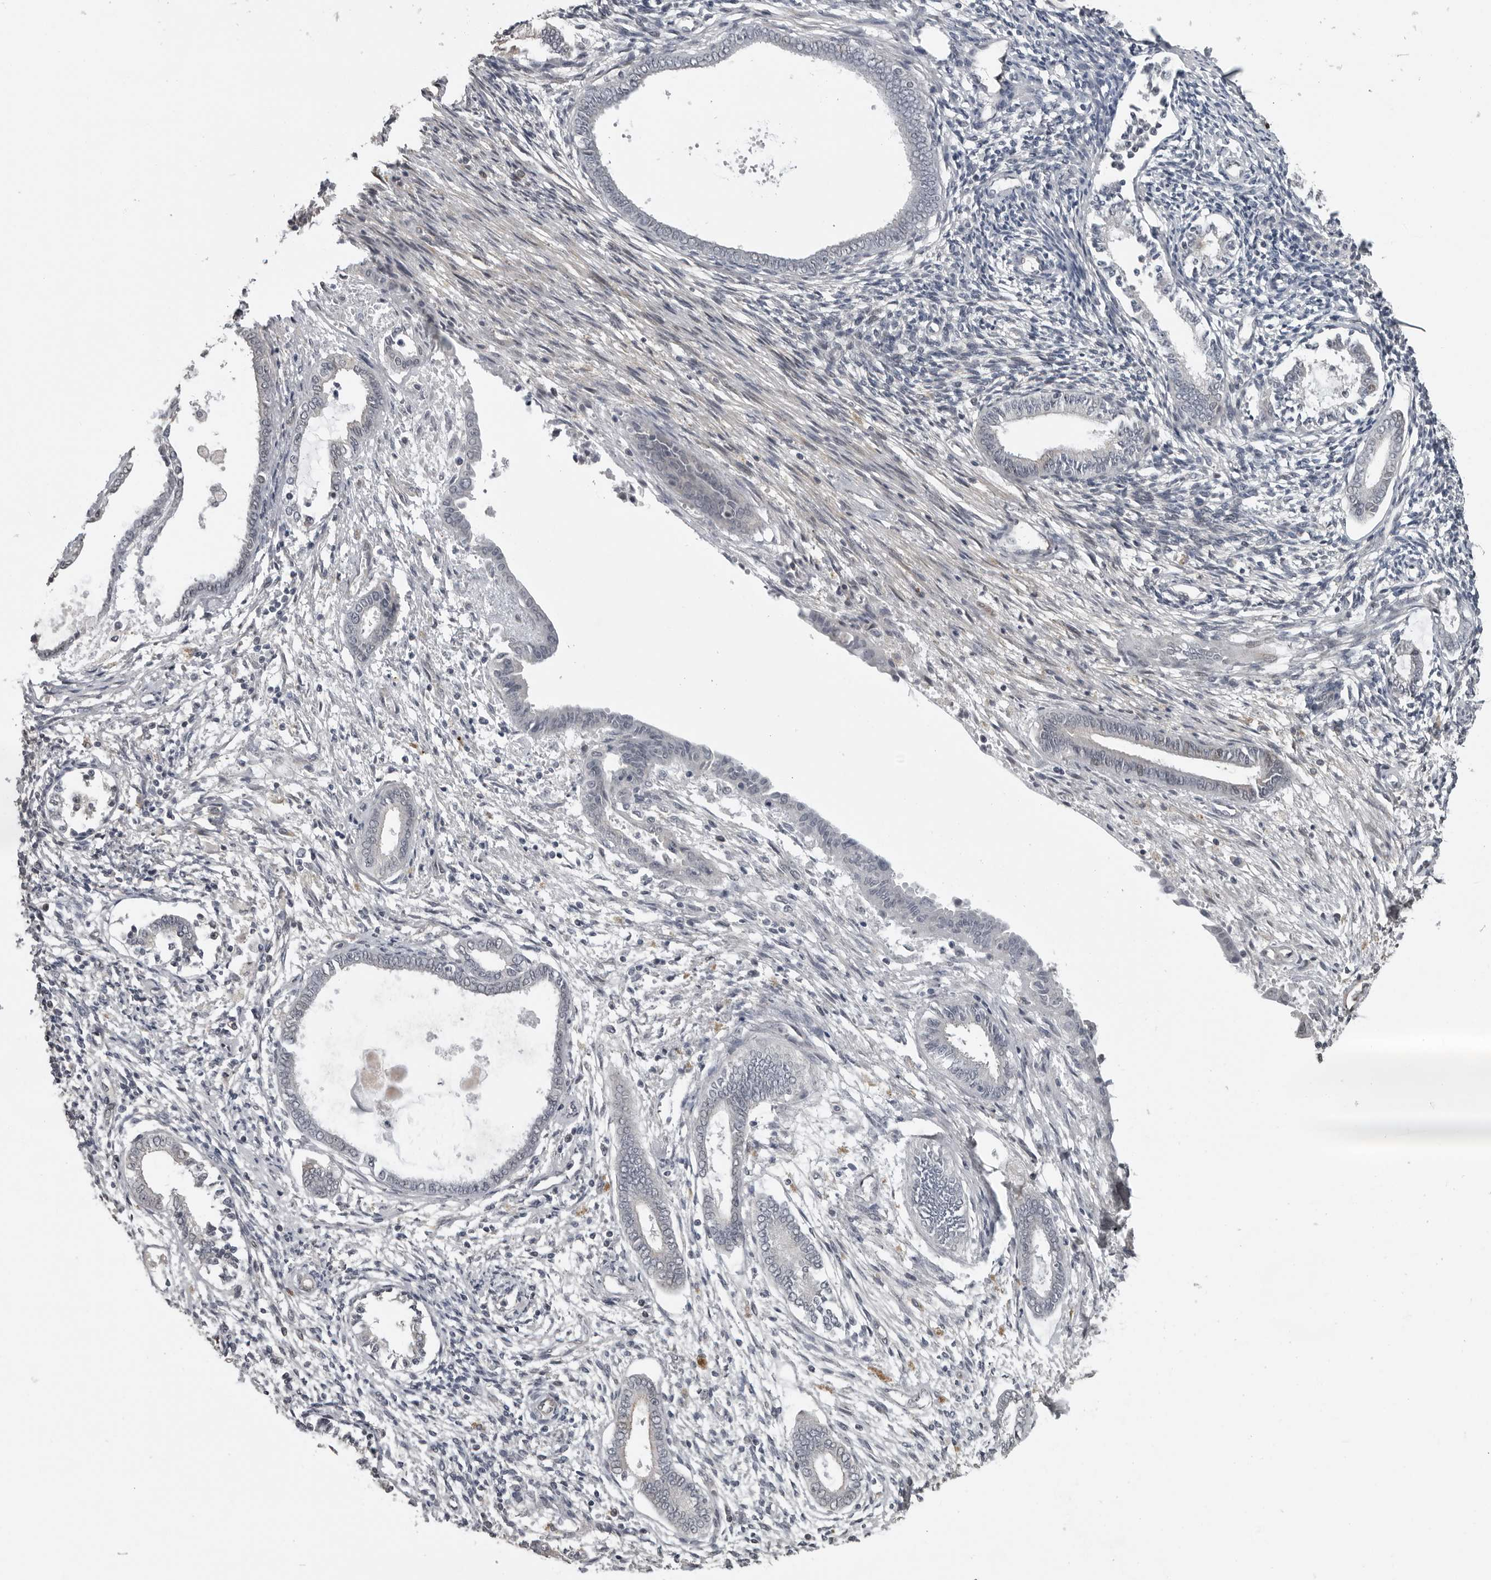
{"staining": {"intensity": "negative", "quantity": "none", "location": "none"}, "tissue": "endometrium", "cell_type": "Cells in endometrial stroma", "image_type": "normal", "snomed": [{"axis": "morphology", "description": "Normal tissue, NOS"}, {"axis": "topography", "description": "Endometrium"}], "caption": "Human endometrium stained for a protein using IHC shows no staining in cells in endometrial stroma.", "gene": "PRRX2", "patient": {"sex": "female", "age": 56}}